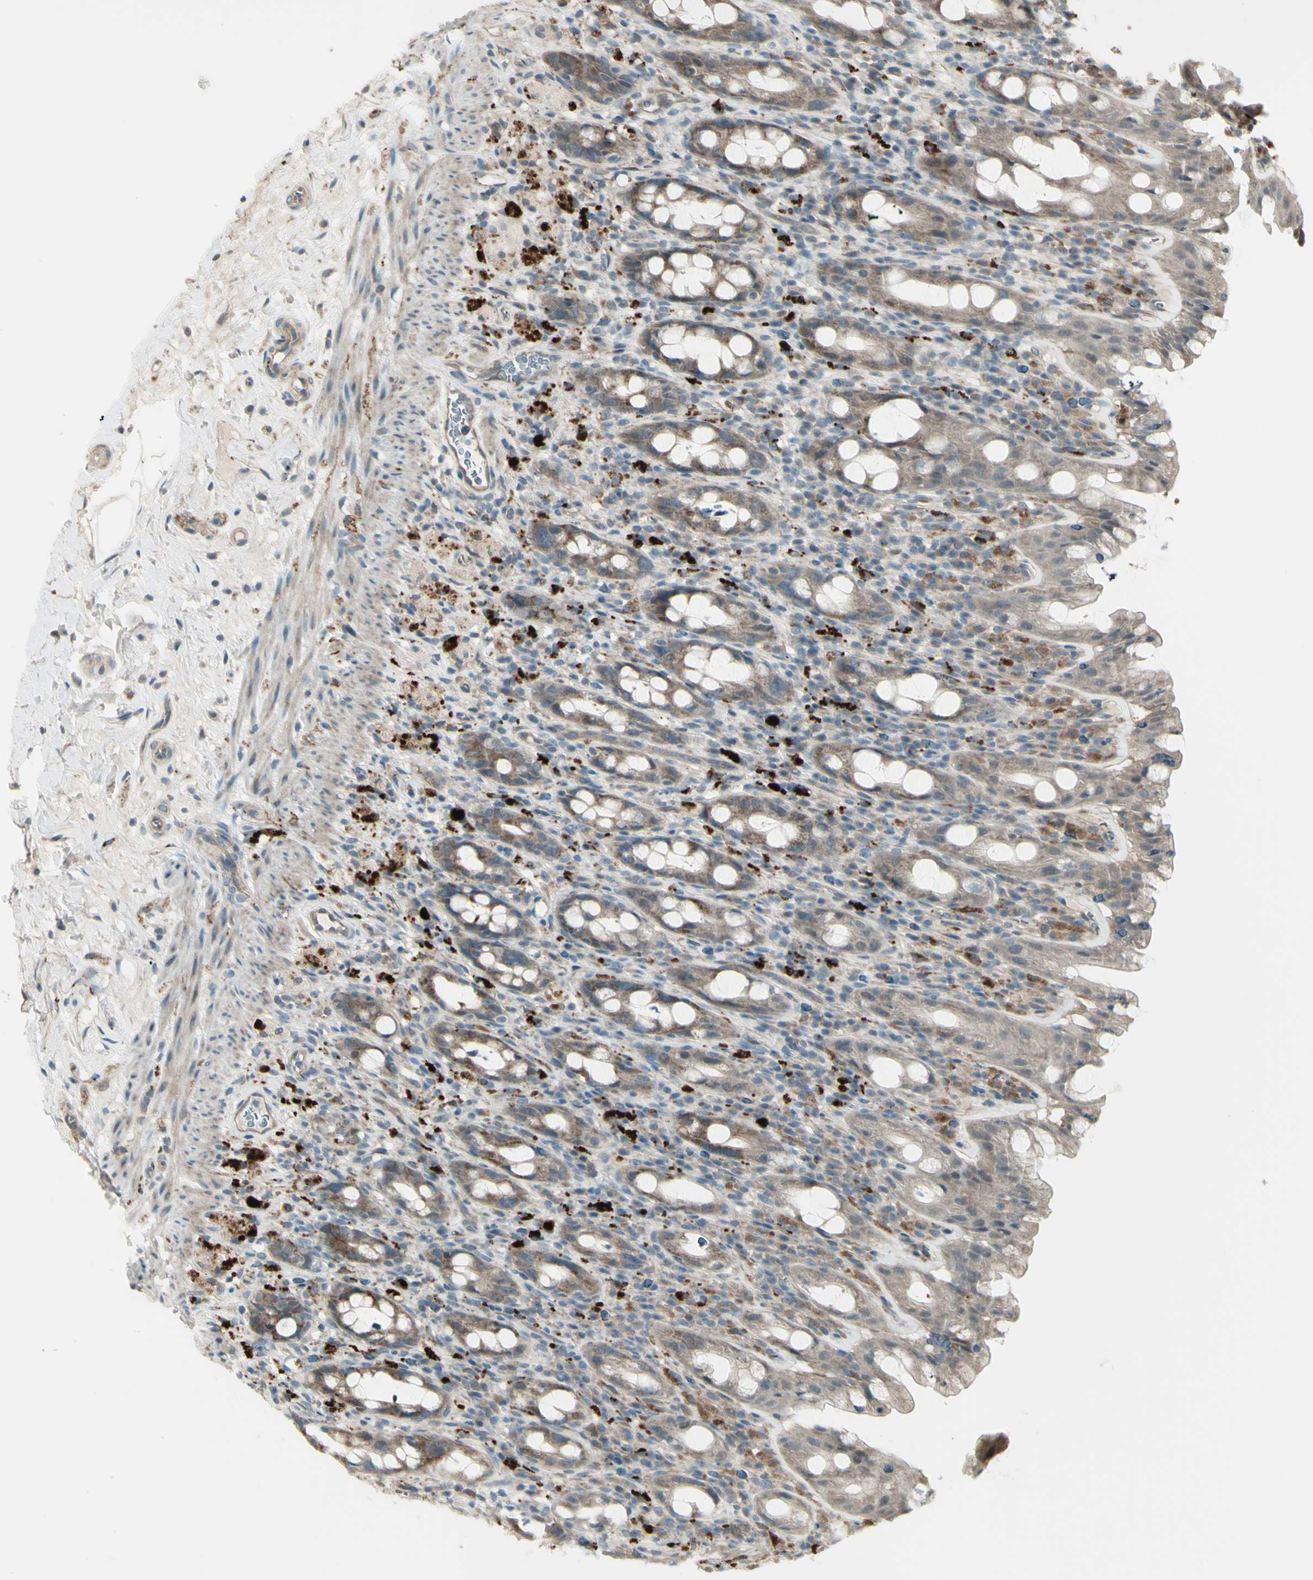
{"staining": {"intensity": "moderate", "quantity": ">75%", "location": "cytoplasmic/membranous"}, "tissue": "rectum", "cell_type": "Glandular cells", "image_type": "normal", "snomed": [{"axis": "morphology", "description": "Normal tissue, NOS"}, {"axis": "topography", "description": "Rectum"}], "caption": "IHC histopathology image of normal rectum stained for a protein (brown), which displays medium levels of moderate cytoplasmic/membranous staining in about >75% of glandular cells.", "gene": "OSTM1", "patient": {"sex": "male", "age": 44}}